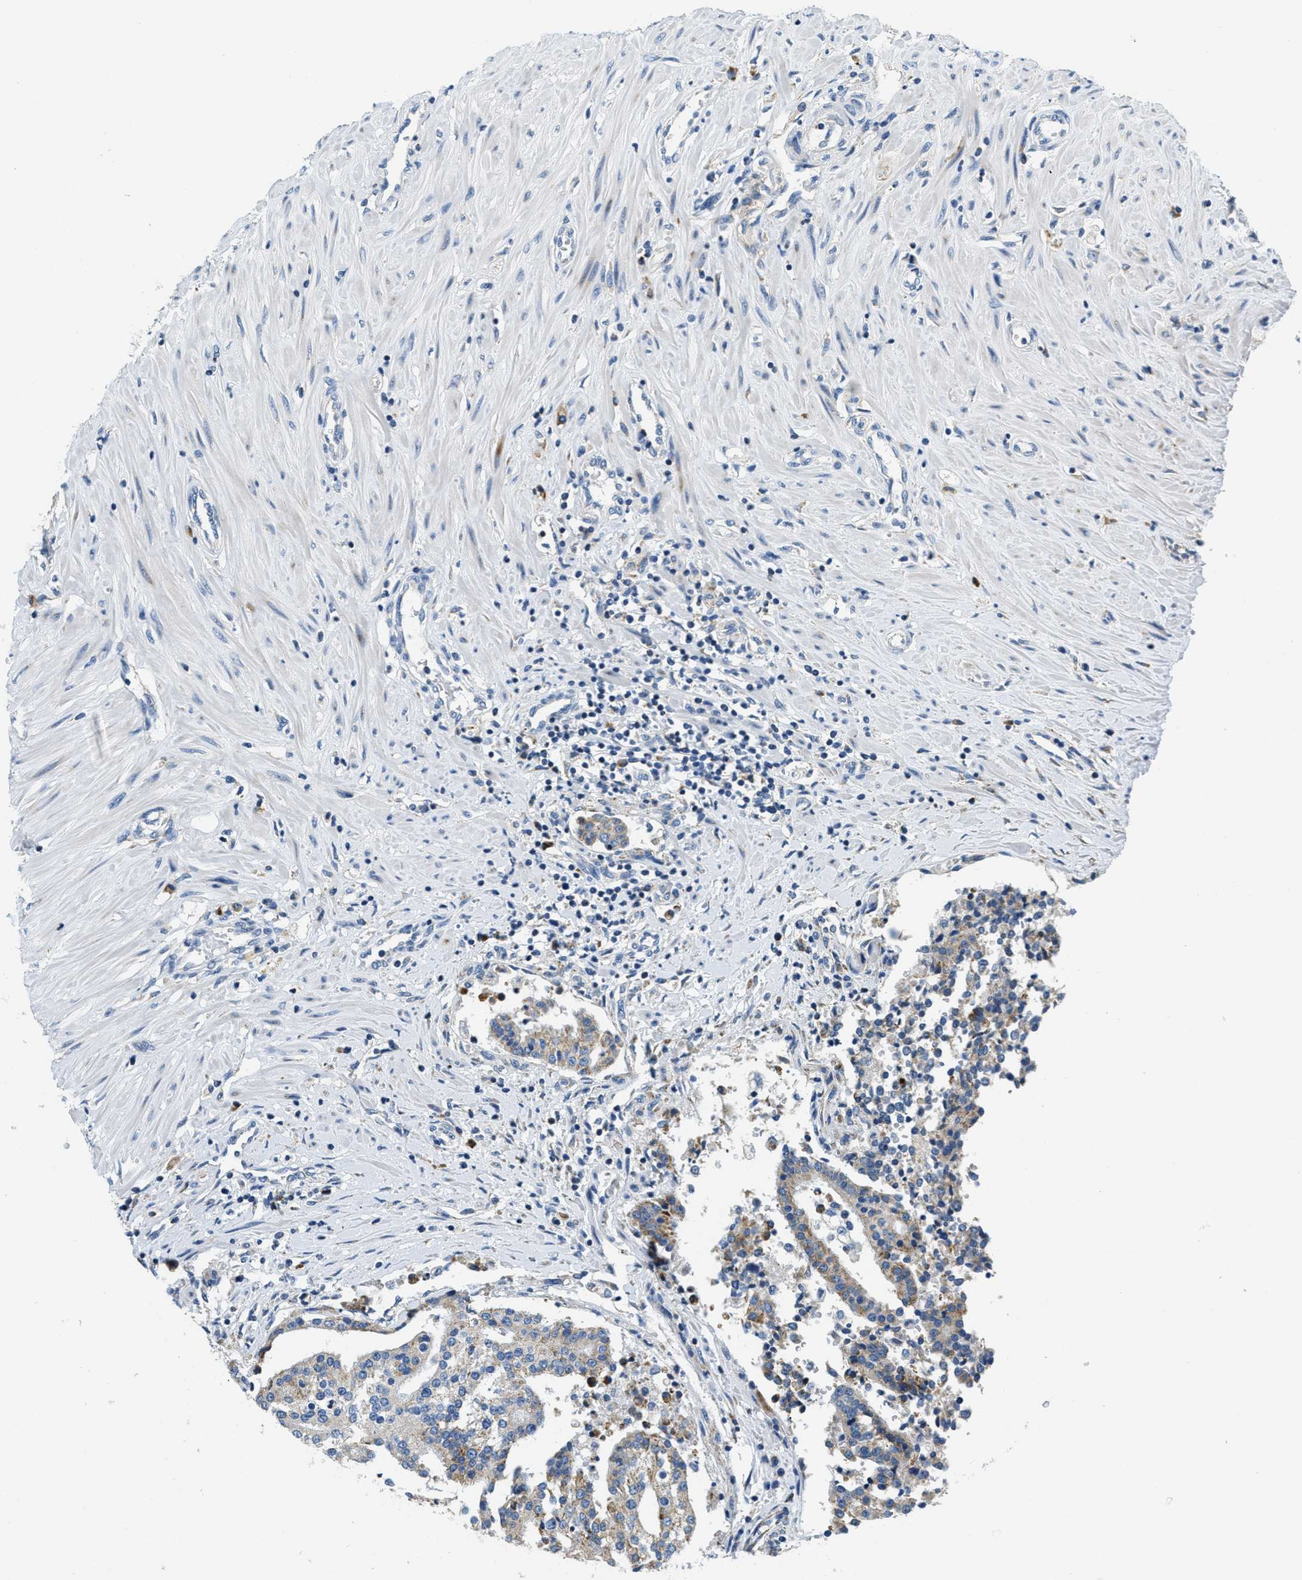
{"staining": {"intensity": "moderate", "quantity": "<25%", "location": "cytoplasmic/membranous"}, "tissue": "seminal vesicle", "cell_type": "Glandular cells", "image_type": "normal", "snomed": [{"axis": "morphology", "description": "Normal tissue, NOS"}, {"axis": "morphology", "description": "Adenocarcinoma, High grade"}, {"axis": "topography", "description": "Prostate"}, {"axis": "topography", "description": "Seminal veicle"}], "caption": "Immunohistochemical staining of unremarkable human seminal vesicle shows <25% levels of moderate cytoplasmic/membranous protein expression in about <25% of glandular cells. The protein of interest is stained brown, and the nuclei are stained in blue (DAB IHC with brightfield microscopy, high magnification).", "gene": "CA4", "patient": {"sex": "male", "age": 55}}